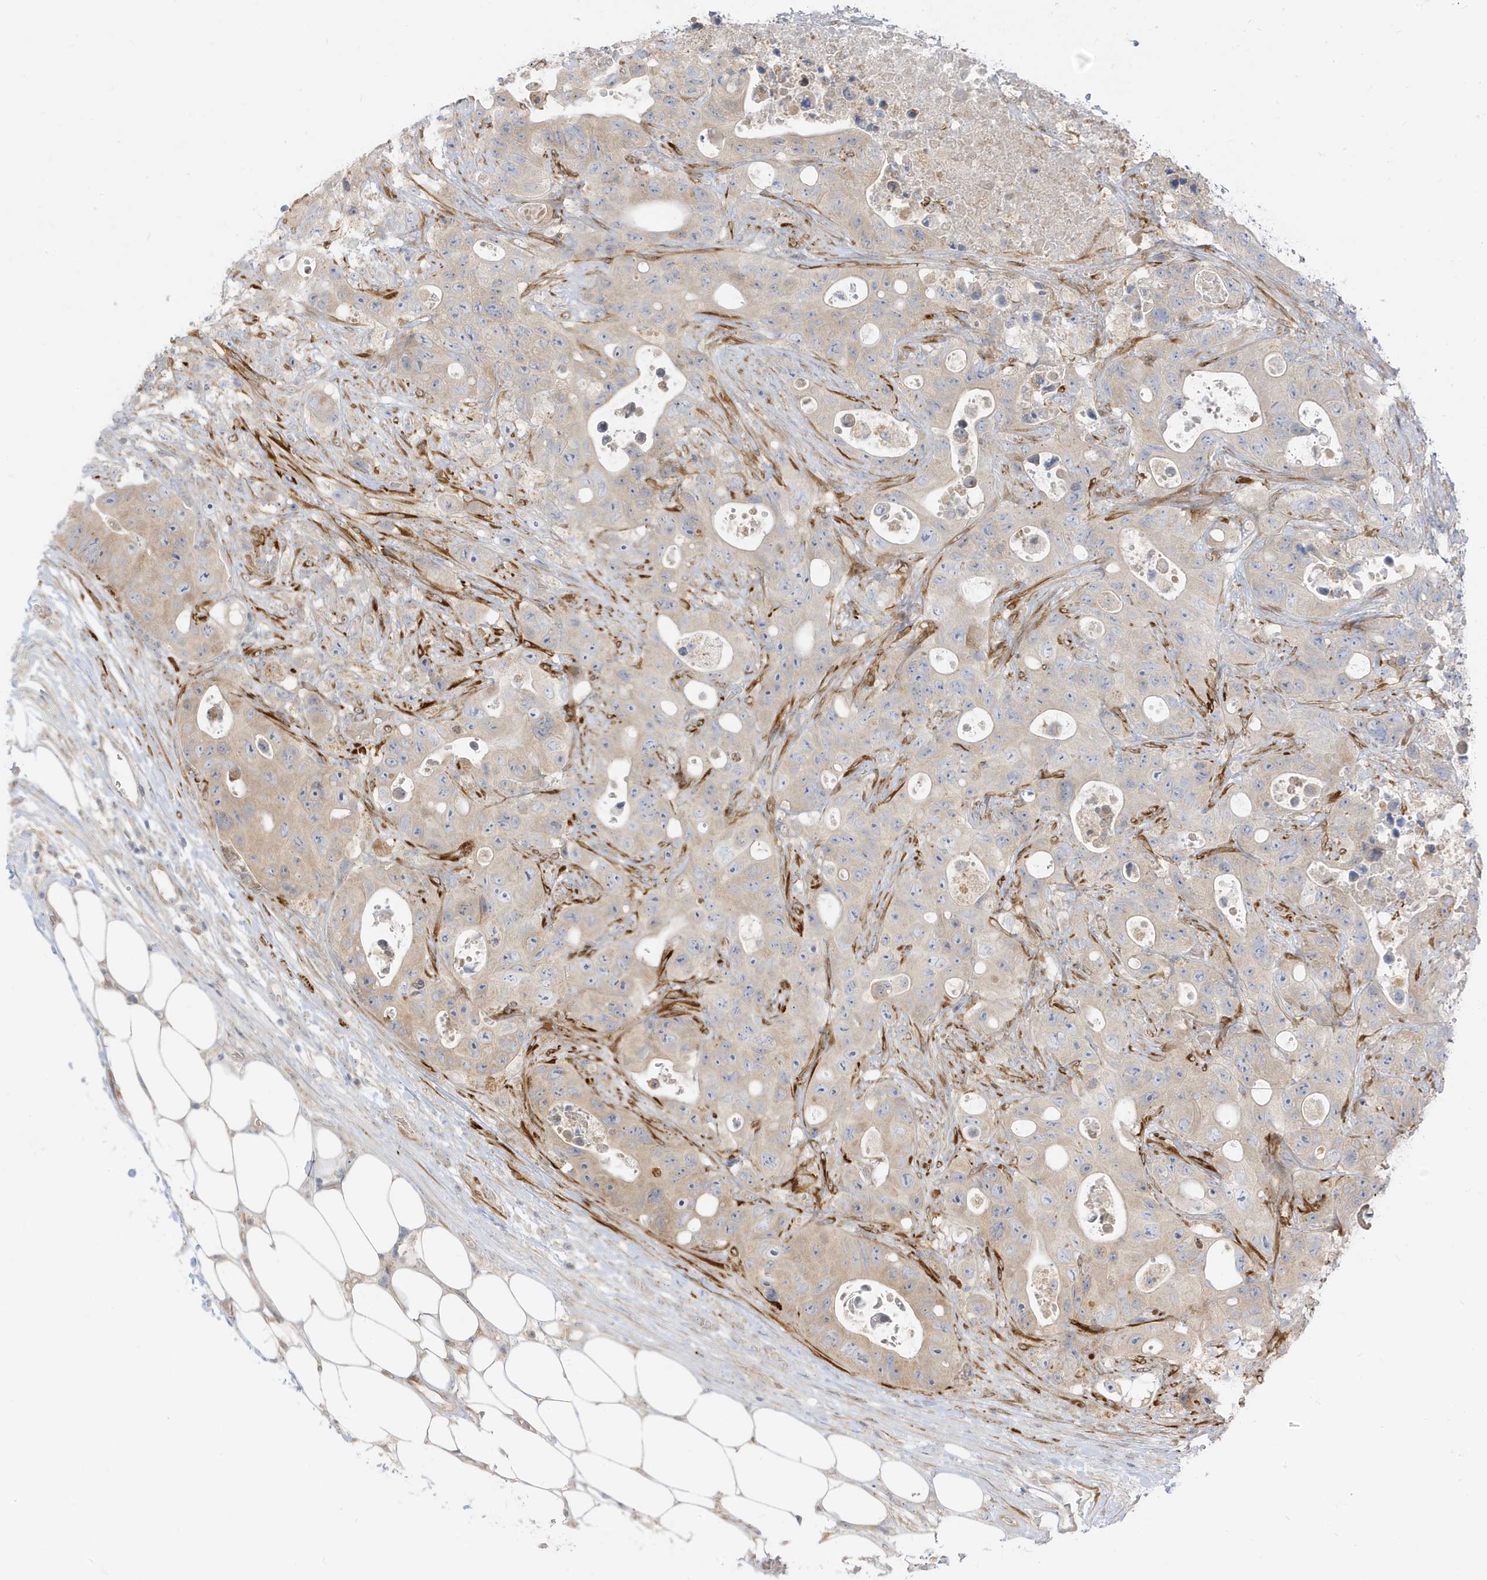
{"staining": {"intensity": "weak", "quantity": "<25%", "location": "cytoplasmic/membranous"}, "tissue": "colorectal cancer", "cell_type": "Tumor cells", "image_type": "cancer", "snomed": [{"axis": "morphology", "description": "Adenocarcinoma, NOS"}, {"axis": "topography", "description": "Colon"}], "caption": "Protein analysis of colorectal cancer reveals no significant positivity in tumor cells.", "gene": "MCOLN1", "patient": {"sex": "female", "age": 46}}